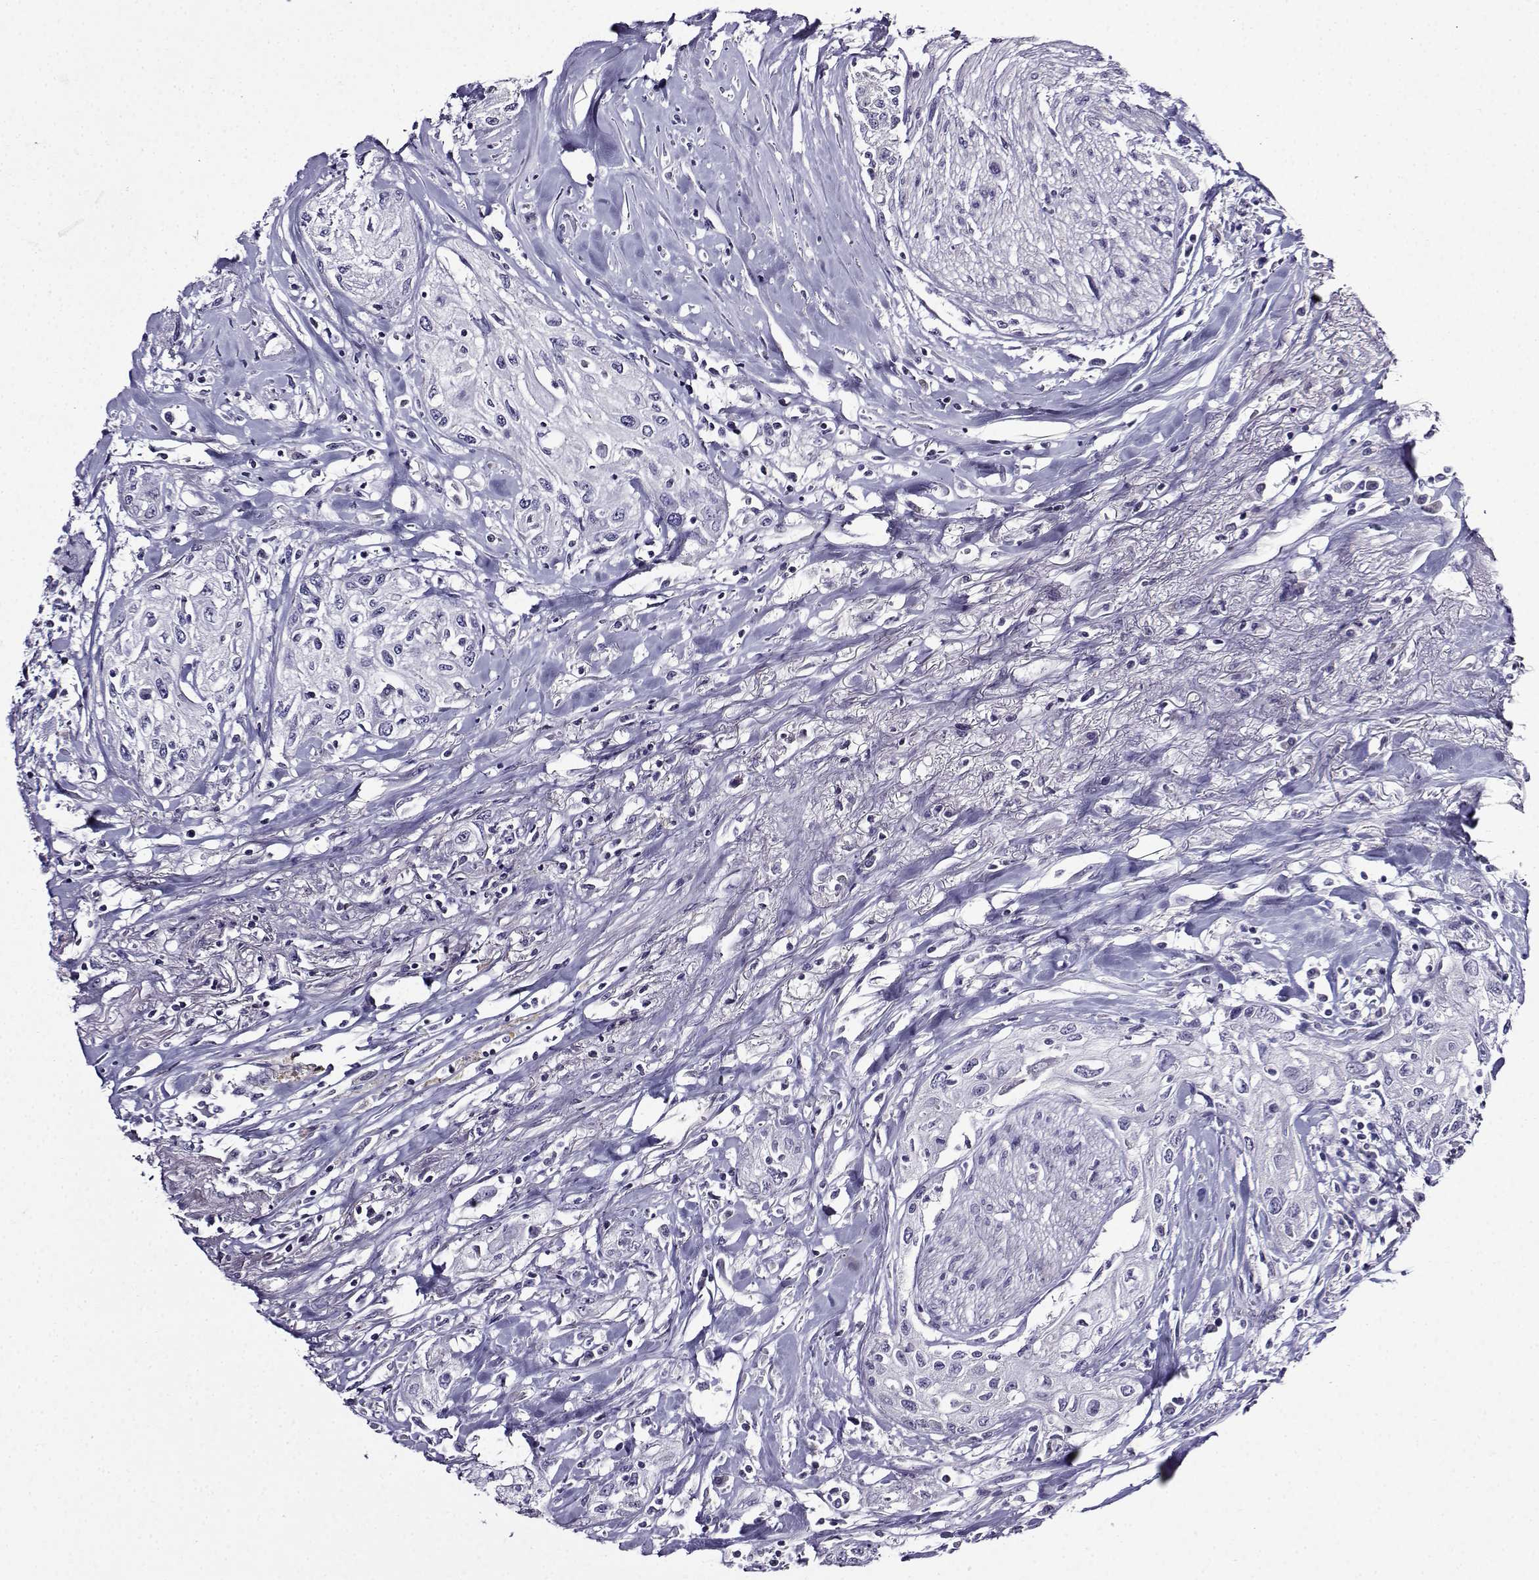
{"staining": {"intensity": "negative", "quantity": "none", "location": "none"}, "tissue": "head and neck cancer", "cell_type": "Tumor cells", "image_type": "cancer", "snomed": [{"axis": "morphology", "description": "Normal tissue, NOS"}, {"axis": "morphology", "description": "Squamous cell carcinoma, NOS"}, {"axis": "topography", "description": "Oral tissue"}, {"axis": "topography", "description": "Peripheral nerve tissue"}, {"axis": "topography", "description": "Head-Neck"}], "caption": "IHC histopathology image of human squamous cell carcinoma (head and neck) stained for a protein (brown), which exhibits no staining in tumor cells.", "gene": "TMEM266", "patient": {"sex": "female", "age": 59}}